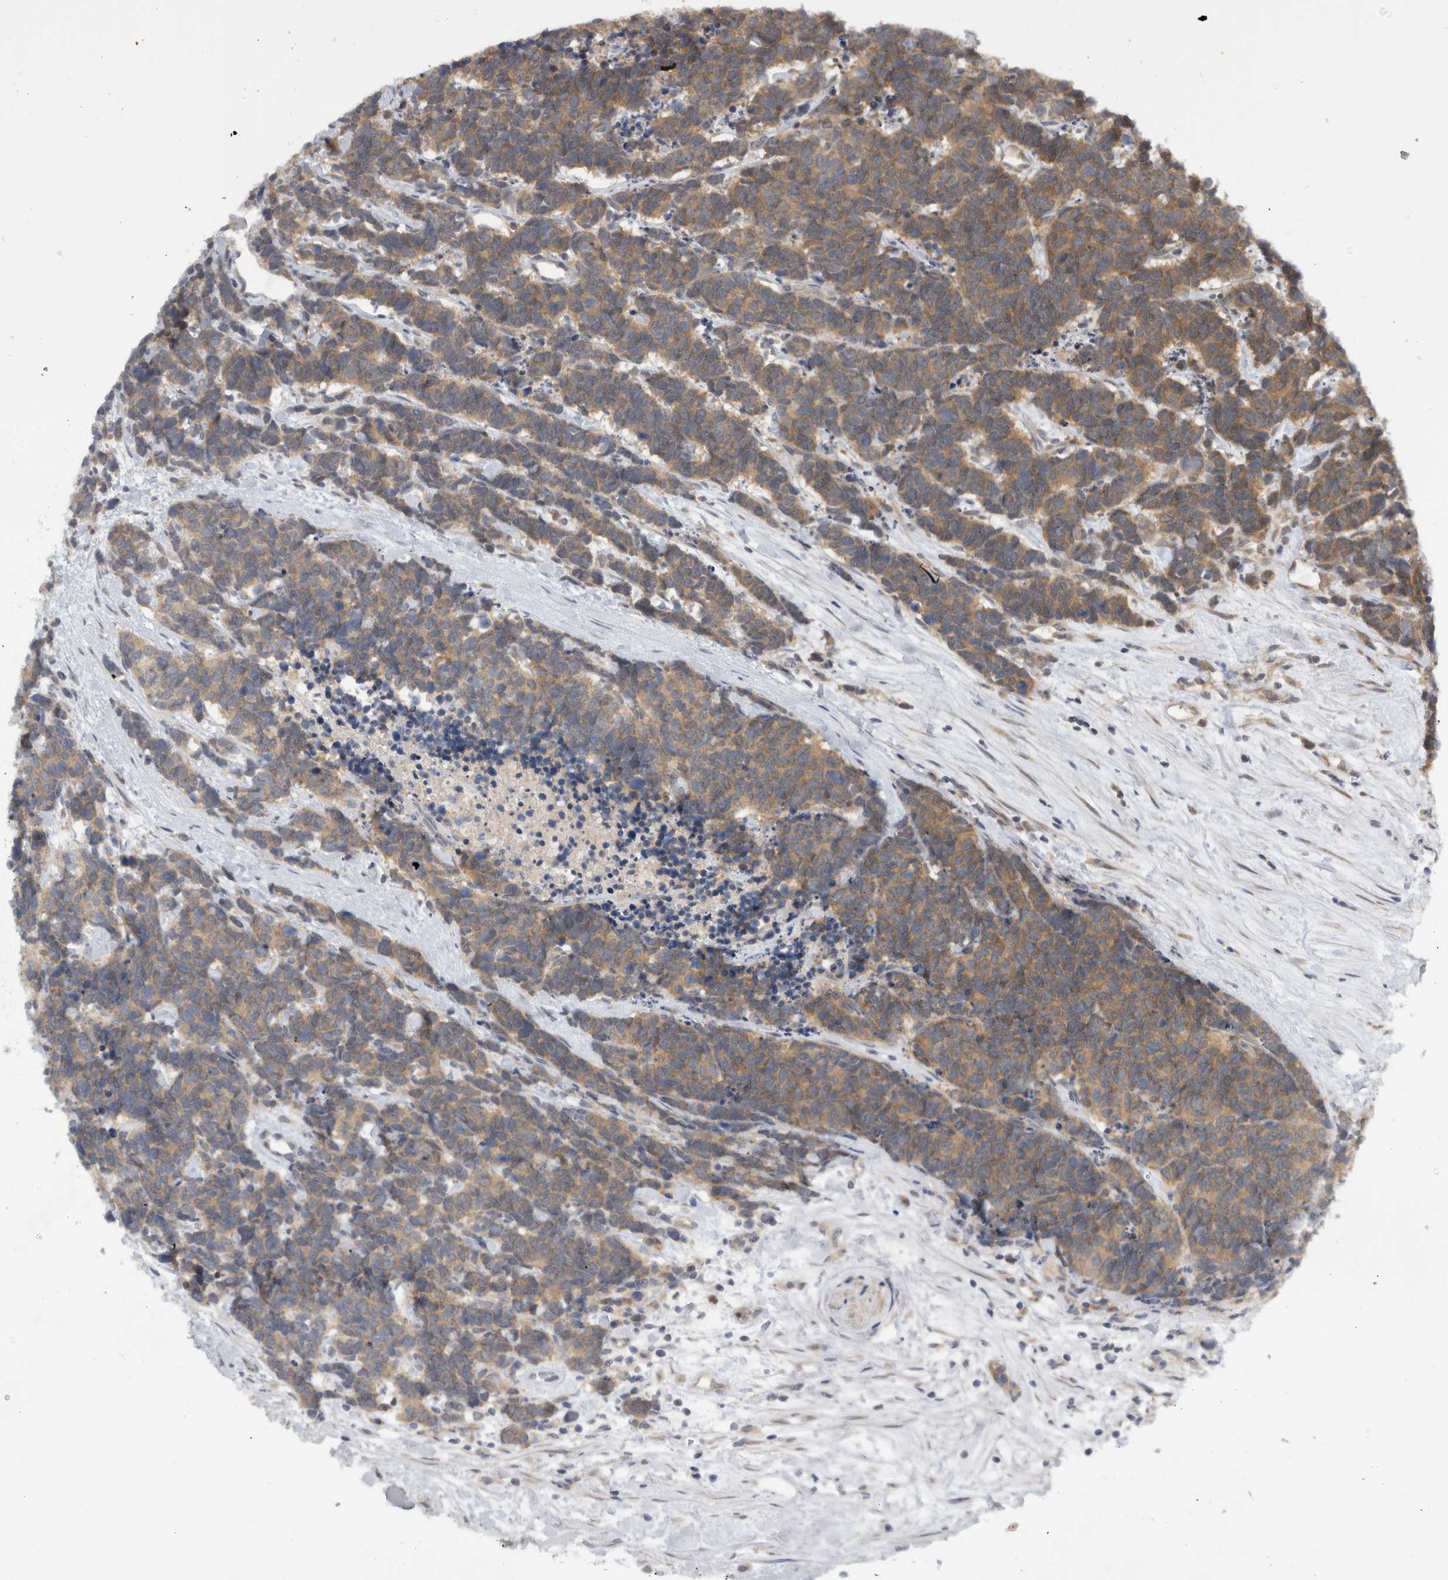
{"staining": {"intensity": "moderate", "quantity": ">75%", "location": "cytoplasmic/membranous"}, "tissue": "carcinoid", "cell_type": "Tumor cells", "image_type": "cancer", "snomed": [{"axis": "morphology", "description": "Carcinoma, NOS"}, {"axis": "morphology", "description": "Carcinoid, malignant, NOS"}, {"axis": "topography", "description": "Urinary bladder"}], "caption": "Carcinoma stained with DAB IHC reveals medium levels of moderate cytoplasmic/membranous expression in about >75% of tumor cells. (DAB (3,3'-diaminobenzidine) = brown stain, brightfield microscopy at high magnification).", "gene": "AASDHPPT", "patient": {"sex": "male", "age": 57}}